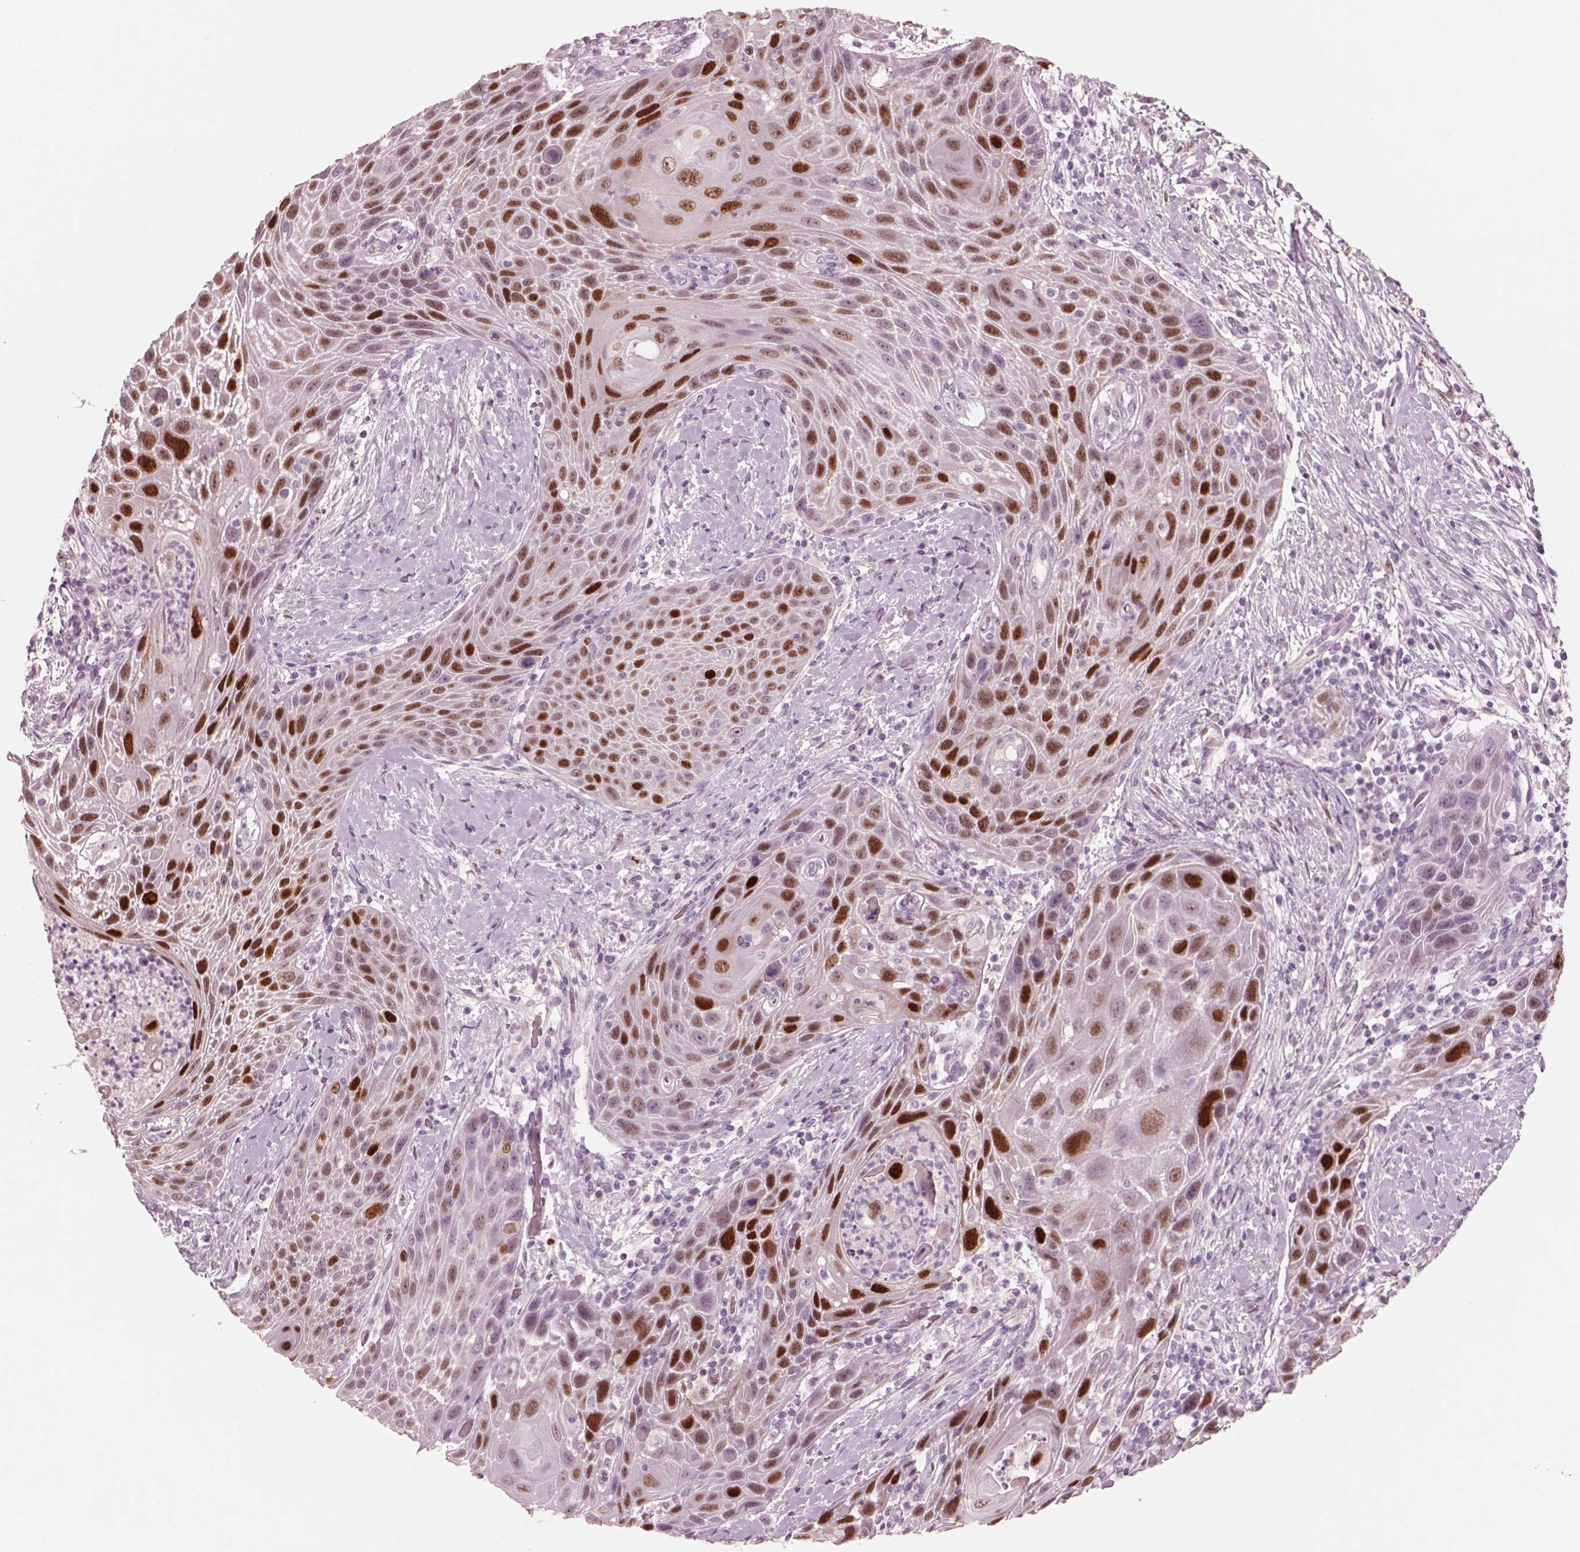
{"staining": {"intensity": "strong", "quantity": "<25%", "location": "nuclear"}, "tissue": "head and neck cancer", "cell_type": "Tumor cells", "image_type": "cancer", "snomed": [{"axis": "morphology", "description": "Squamous cell carcinoma, NOS"}, {"axis": "topography", "description": "Head-Neck"}], "caption": "Head and neck squamous cell carcinoma was stained to show a protein in brown. There is medium levels of strong nuclear staining in about <25% of tumor cells.", "gene": "SOX9", "patient": {"sex": "male", "age": 69}}